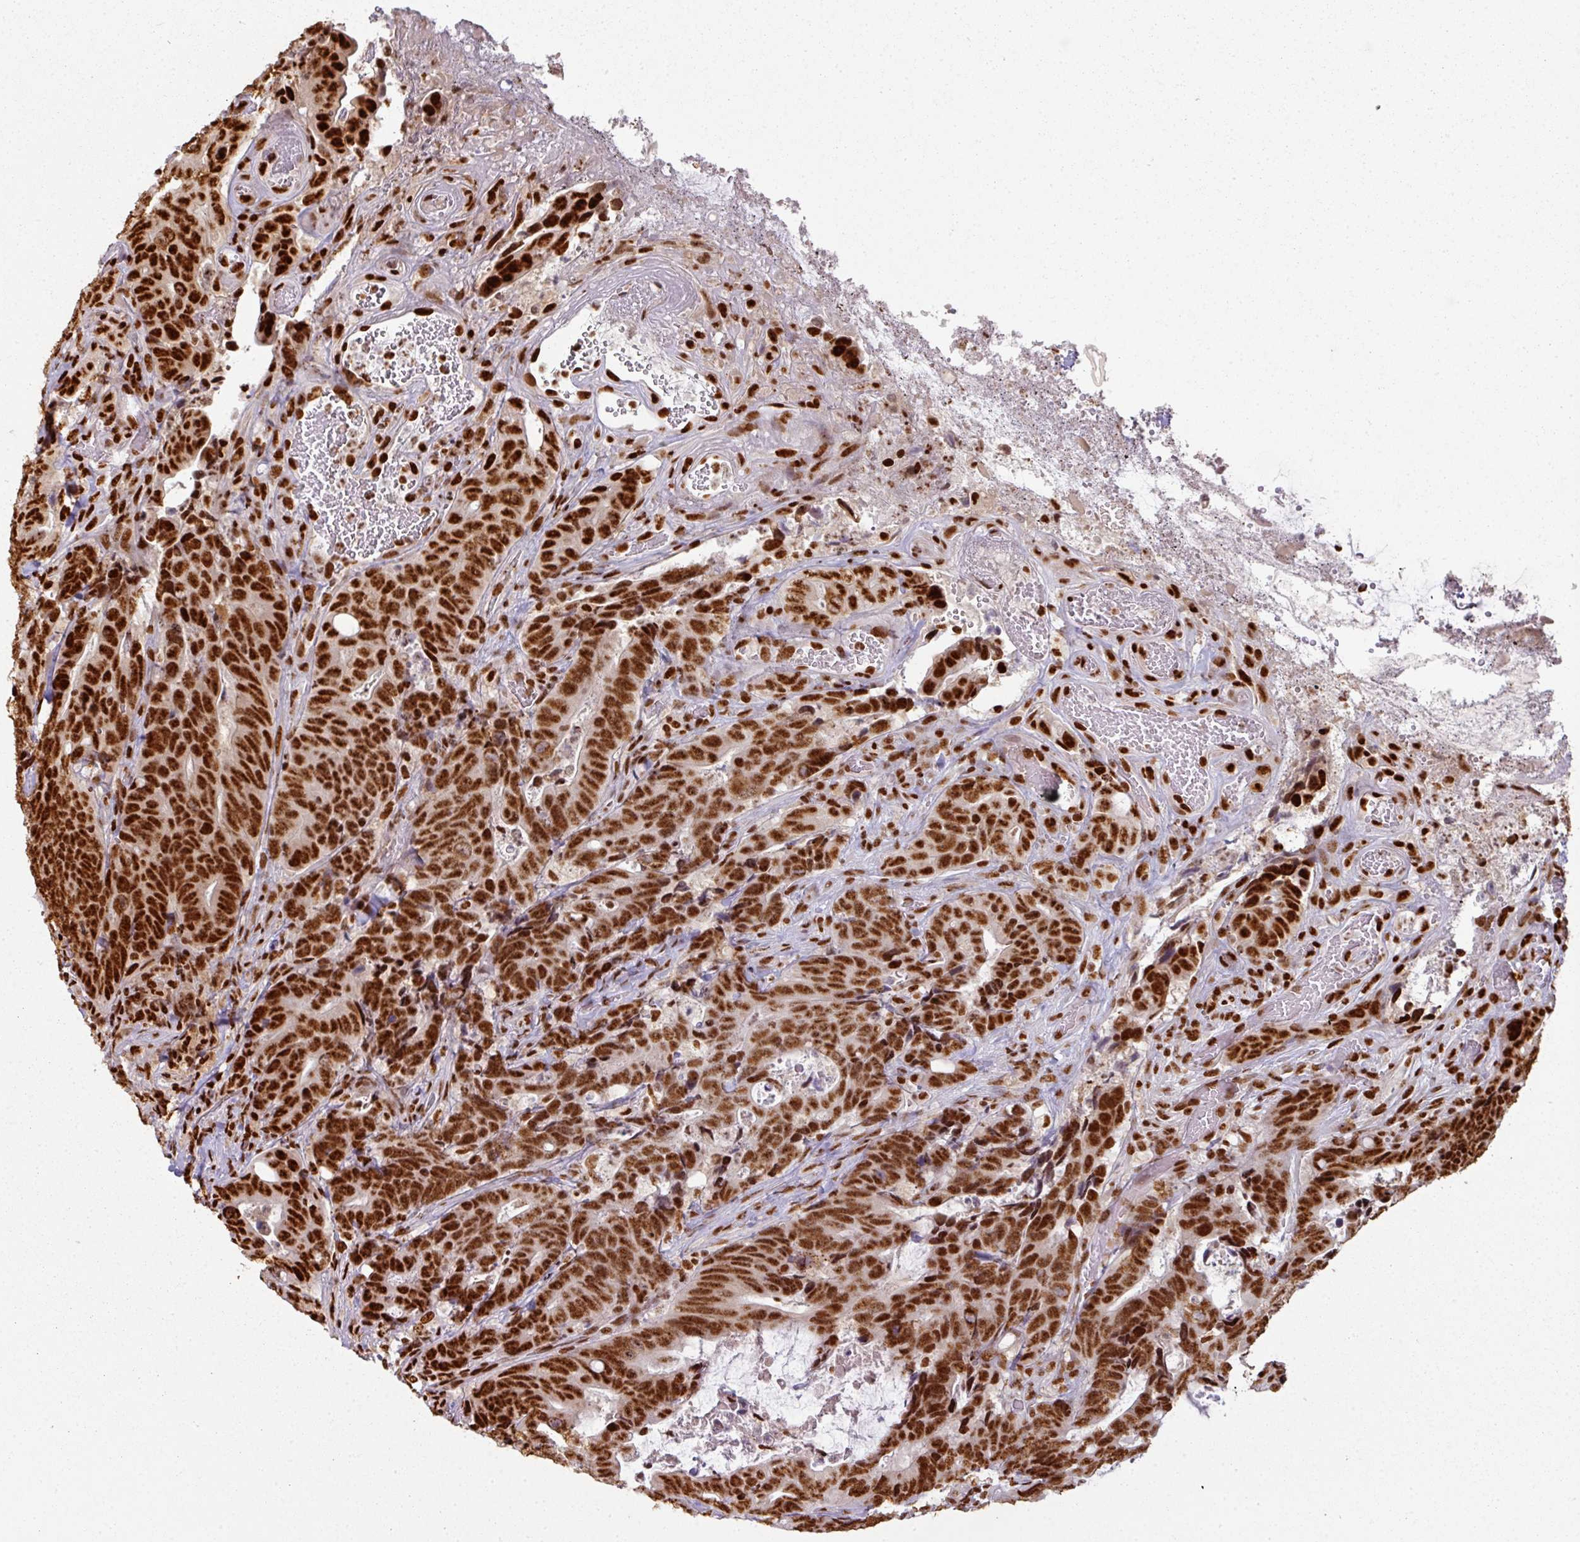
{"staining": {"intensity": "strong", "quantity": ">75%", "location": "nuclear"}, "tissue": "colorectal cancer", "cell_type": "Tumor cells", "image_type": "cancer", "snomed": [{"axis": "morphology", "description": "Adenocarcinoma, NOS"}, {"axis": "topography", "description": "Colon"}], "caption": "Colorectal cancer tissue displays strong nuclear staining in approximately >75% of tumor cells", "gene": "SIK3", "patient": {"sex": "female", "age": 82}}